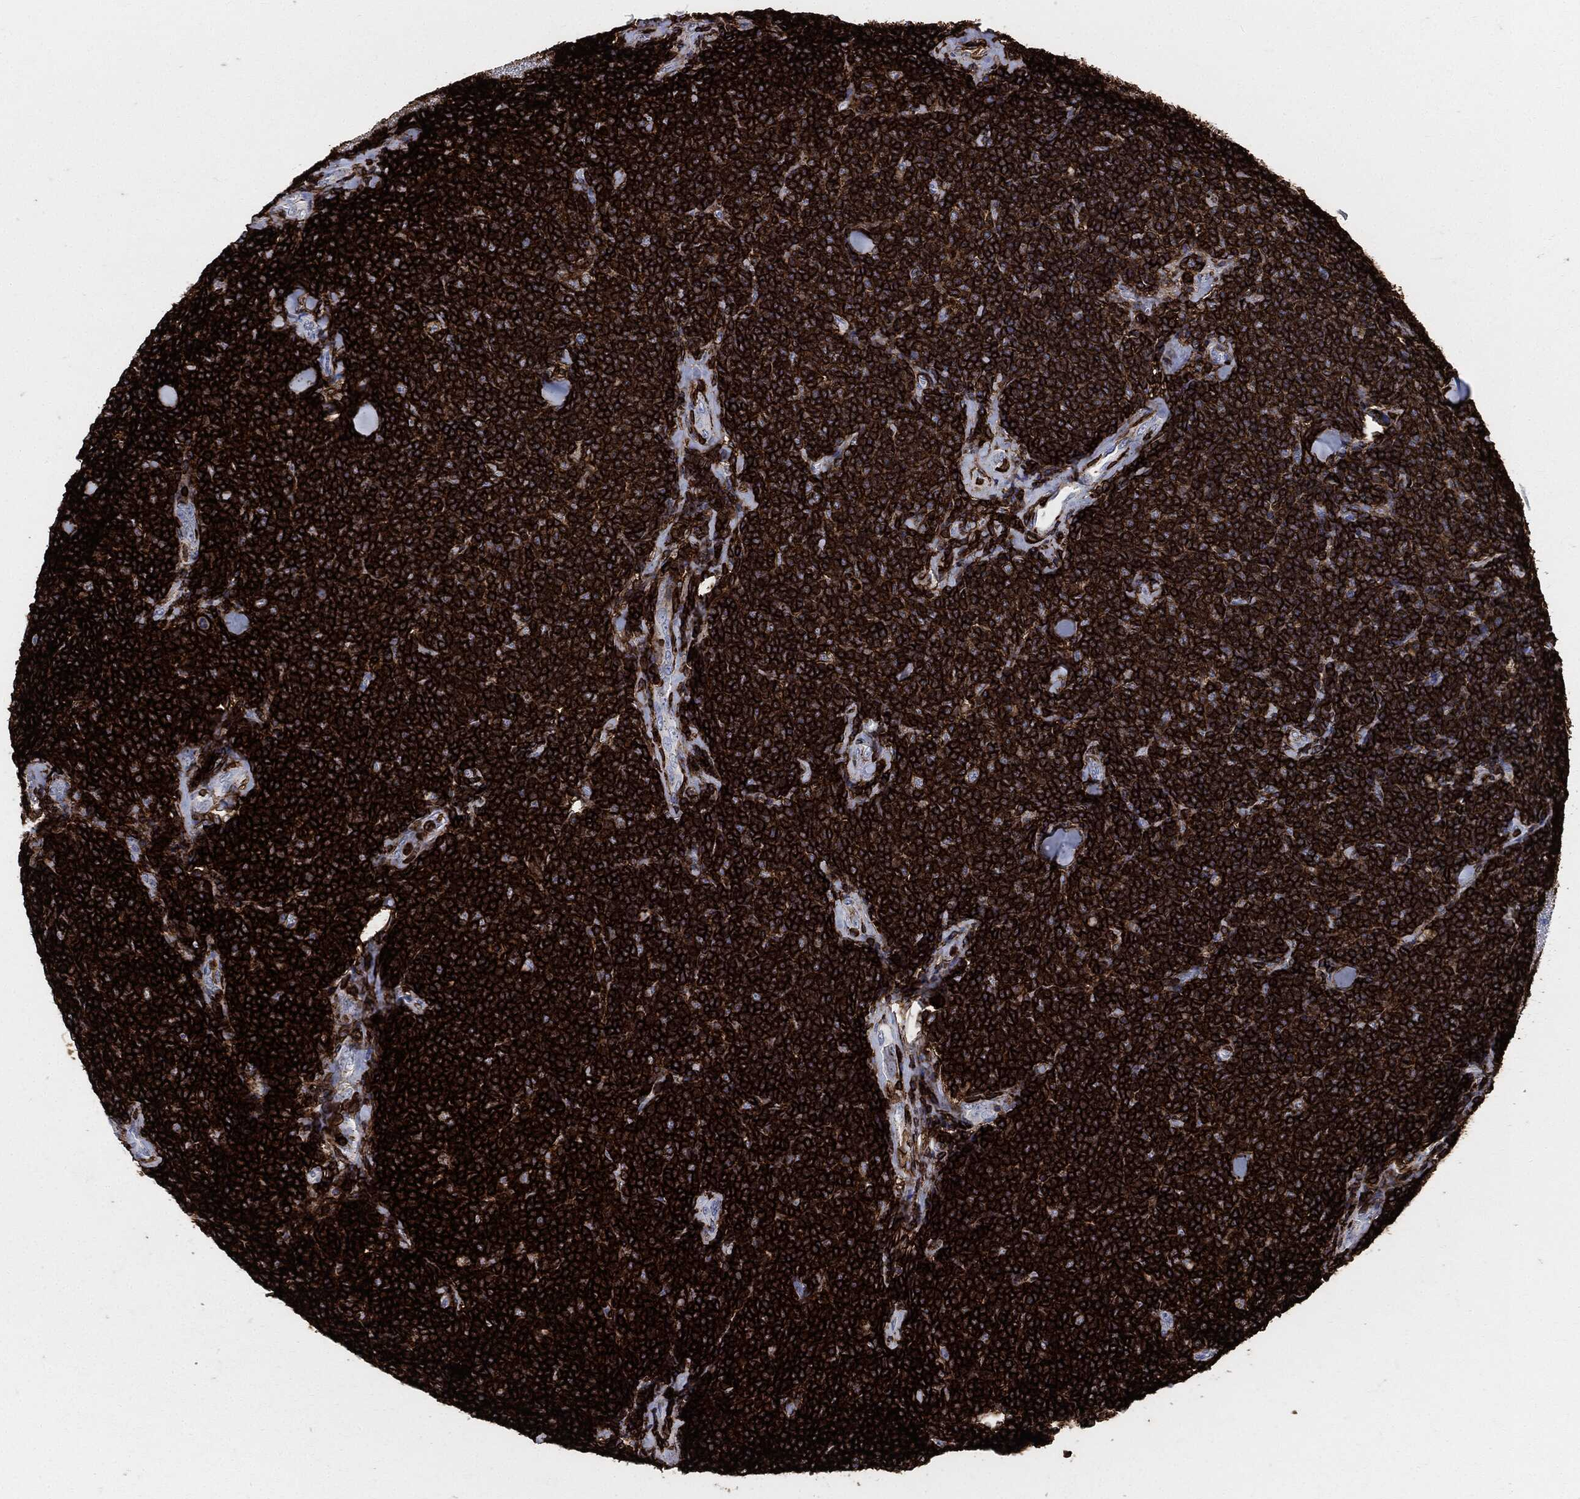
{"staining": {"intensity": "strong", "quantity": ">75%", "location": "cytoplasmic/membranous"}, "tissue": "lymphoma", "cell_type": "Tumor cells", "image_type": "cancer", "snomed": [{"axis": "morphology", "description": "Malignant lymphoma, non-Hodgkin's type, Low grade"}, {"axis": "topography", "description": "Lymph node"}], "caption": "A micrograph showing strong cytoplasmic/membranous positivity in about >75% of tumor cells in malignant lymphoma, non-Hodgkin's type (low-grade), as visualized by brown immunohistochemical staining.", "gene": "PTPRC", "patient": {"sex": "female", "age": 56}}